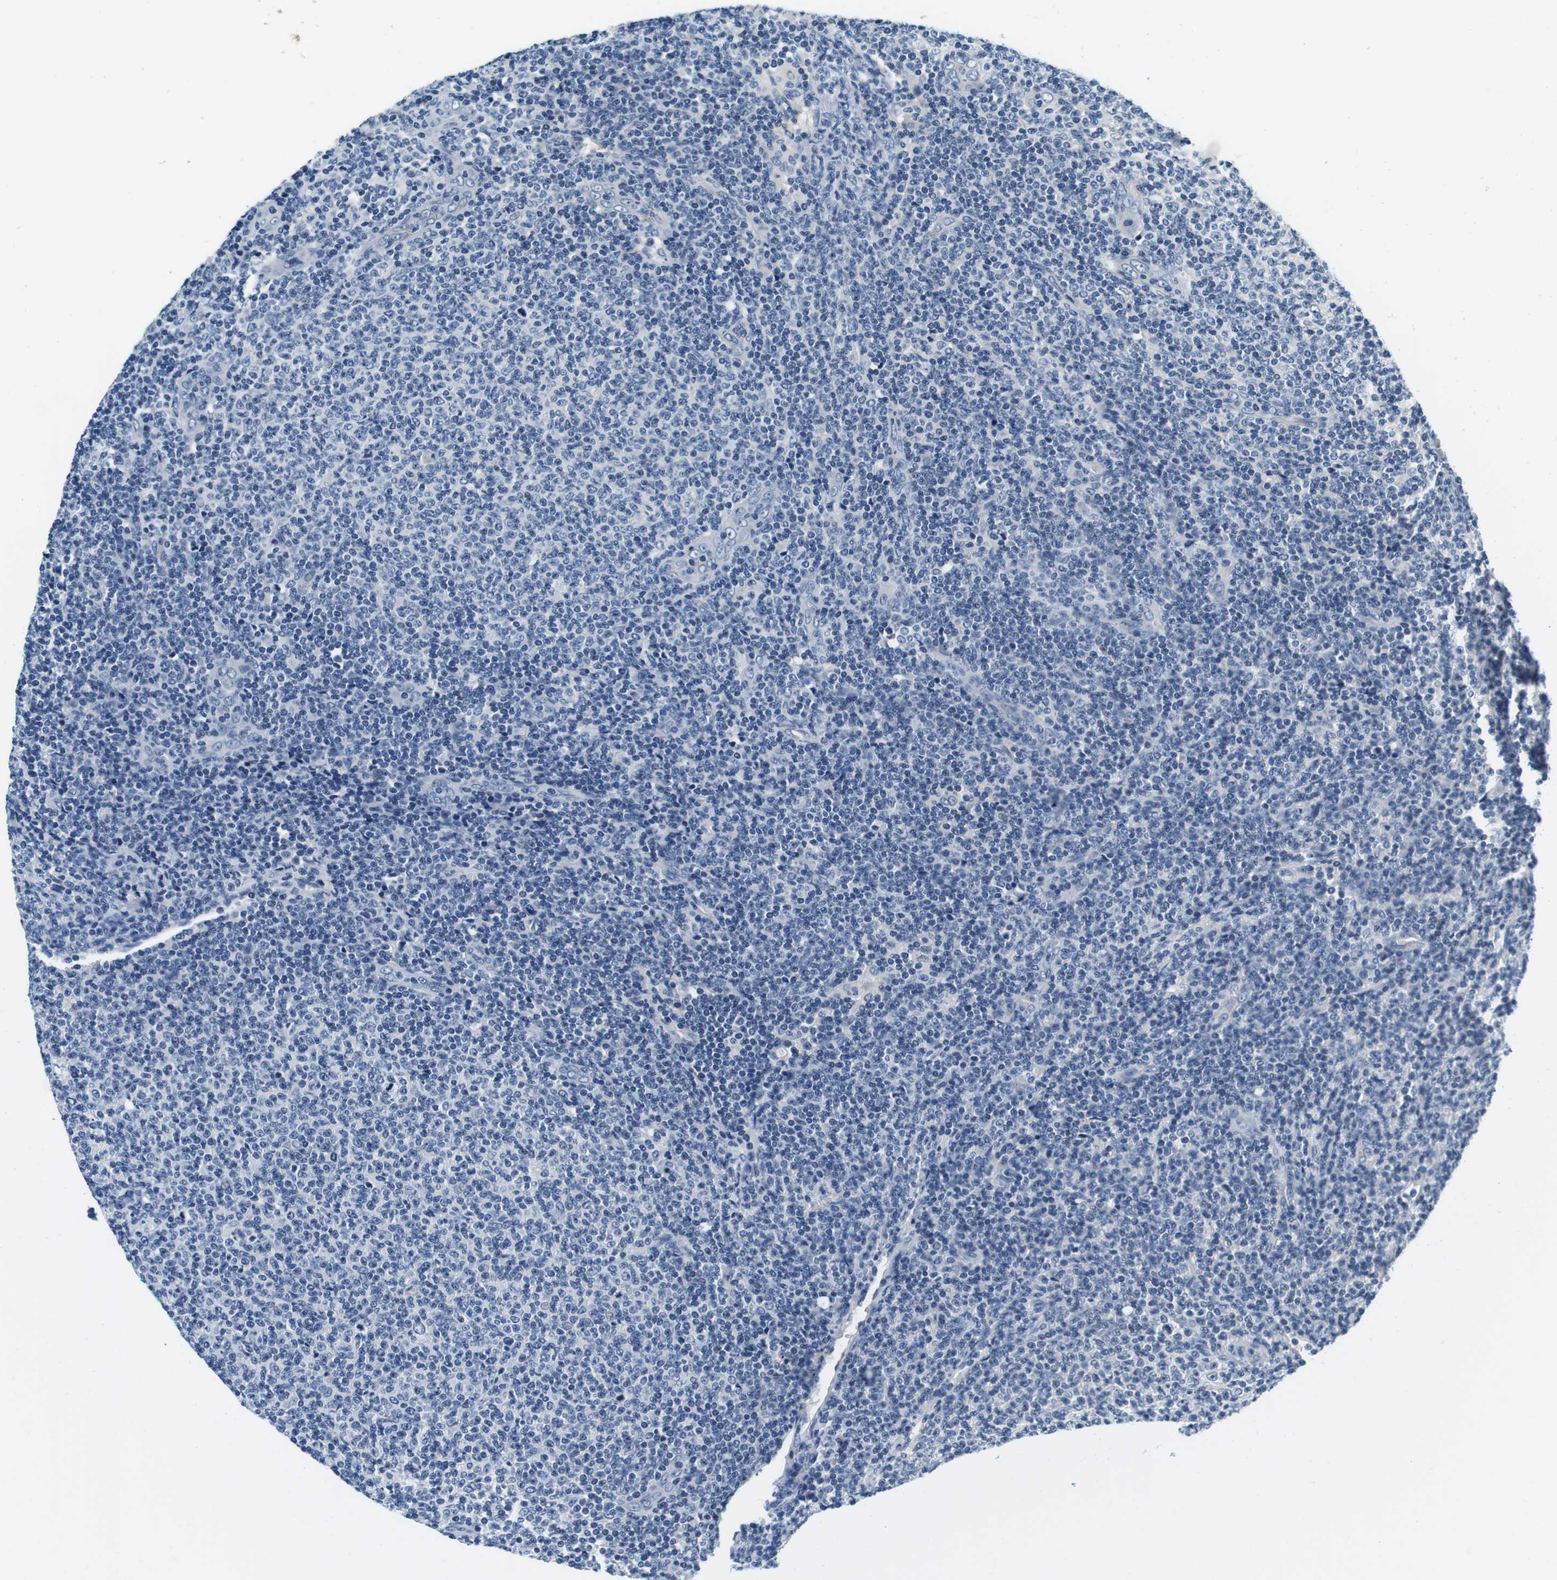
{"staining": {"intensity": "negative", "quantity": "none", "location": "none"}, "tissue": "lymphoma", "cell_type": "Tumor cells", "image_type": "cancer", "snomed": [{"axis": "morphology", "description": "Malignant lymphoma, non-Hodgkin's type, Low grade"}, {"axis": "topography", "description": "Lymph node"}], "caption": "Immunohistochemistry (IHC) image of neoplastic tissue: human lymphoma stained with DAB exhibits no significant protein staining in tumor cells.", "gene": "KCNJ5", "patient": {"sex": "male", "age": 66}}